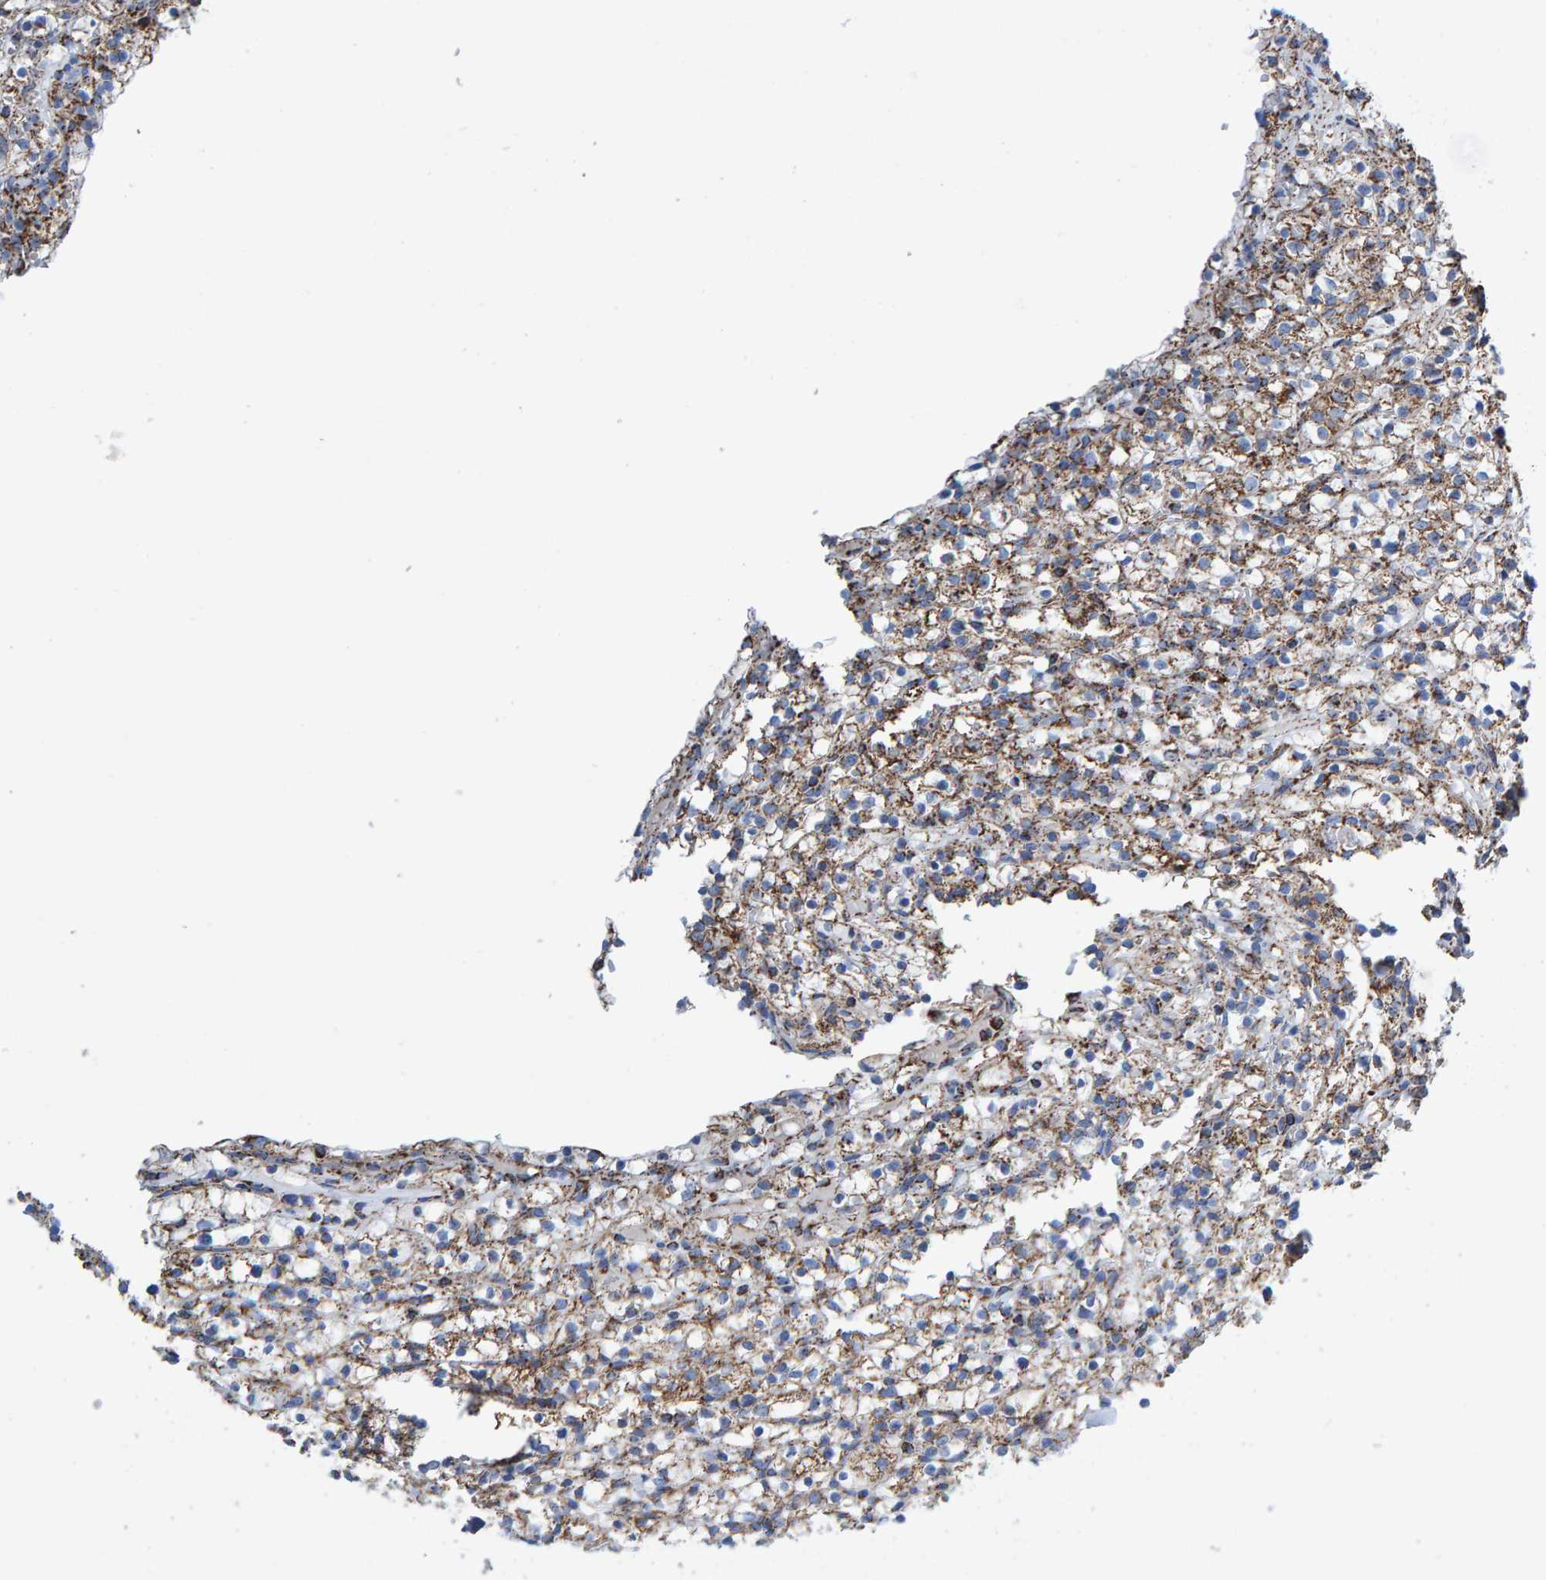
{"staining": {"intensity": "moderate", "quantity": "25%-75%", "location": "cytoplasmic/membranous"}, "tissue": "renal cancer", "cell_type": "Tumor cells", "image_type": "cancer", "snomed": [{"axis": "morphology", "description": "Adenocarcinoma, NOS"}, {"axis": "topography", "description": "Kidney"}], "caption": "A histopathology image of human adenocarcinoma (renal) stained for a protein shows moderate cytoplasmic/membranous brown staining in tumor cells. Nuclei are stained in blue.", "gene": "ENSG00000262660", "patient": {"sex": "female", "age": 57}}